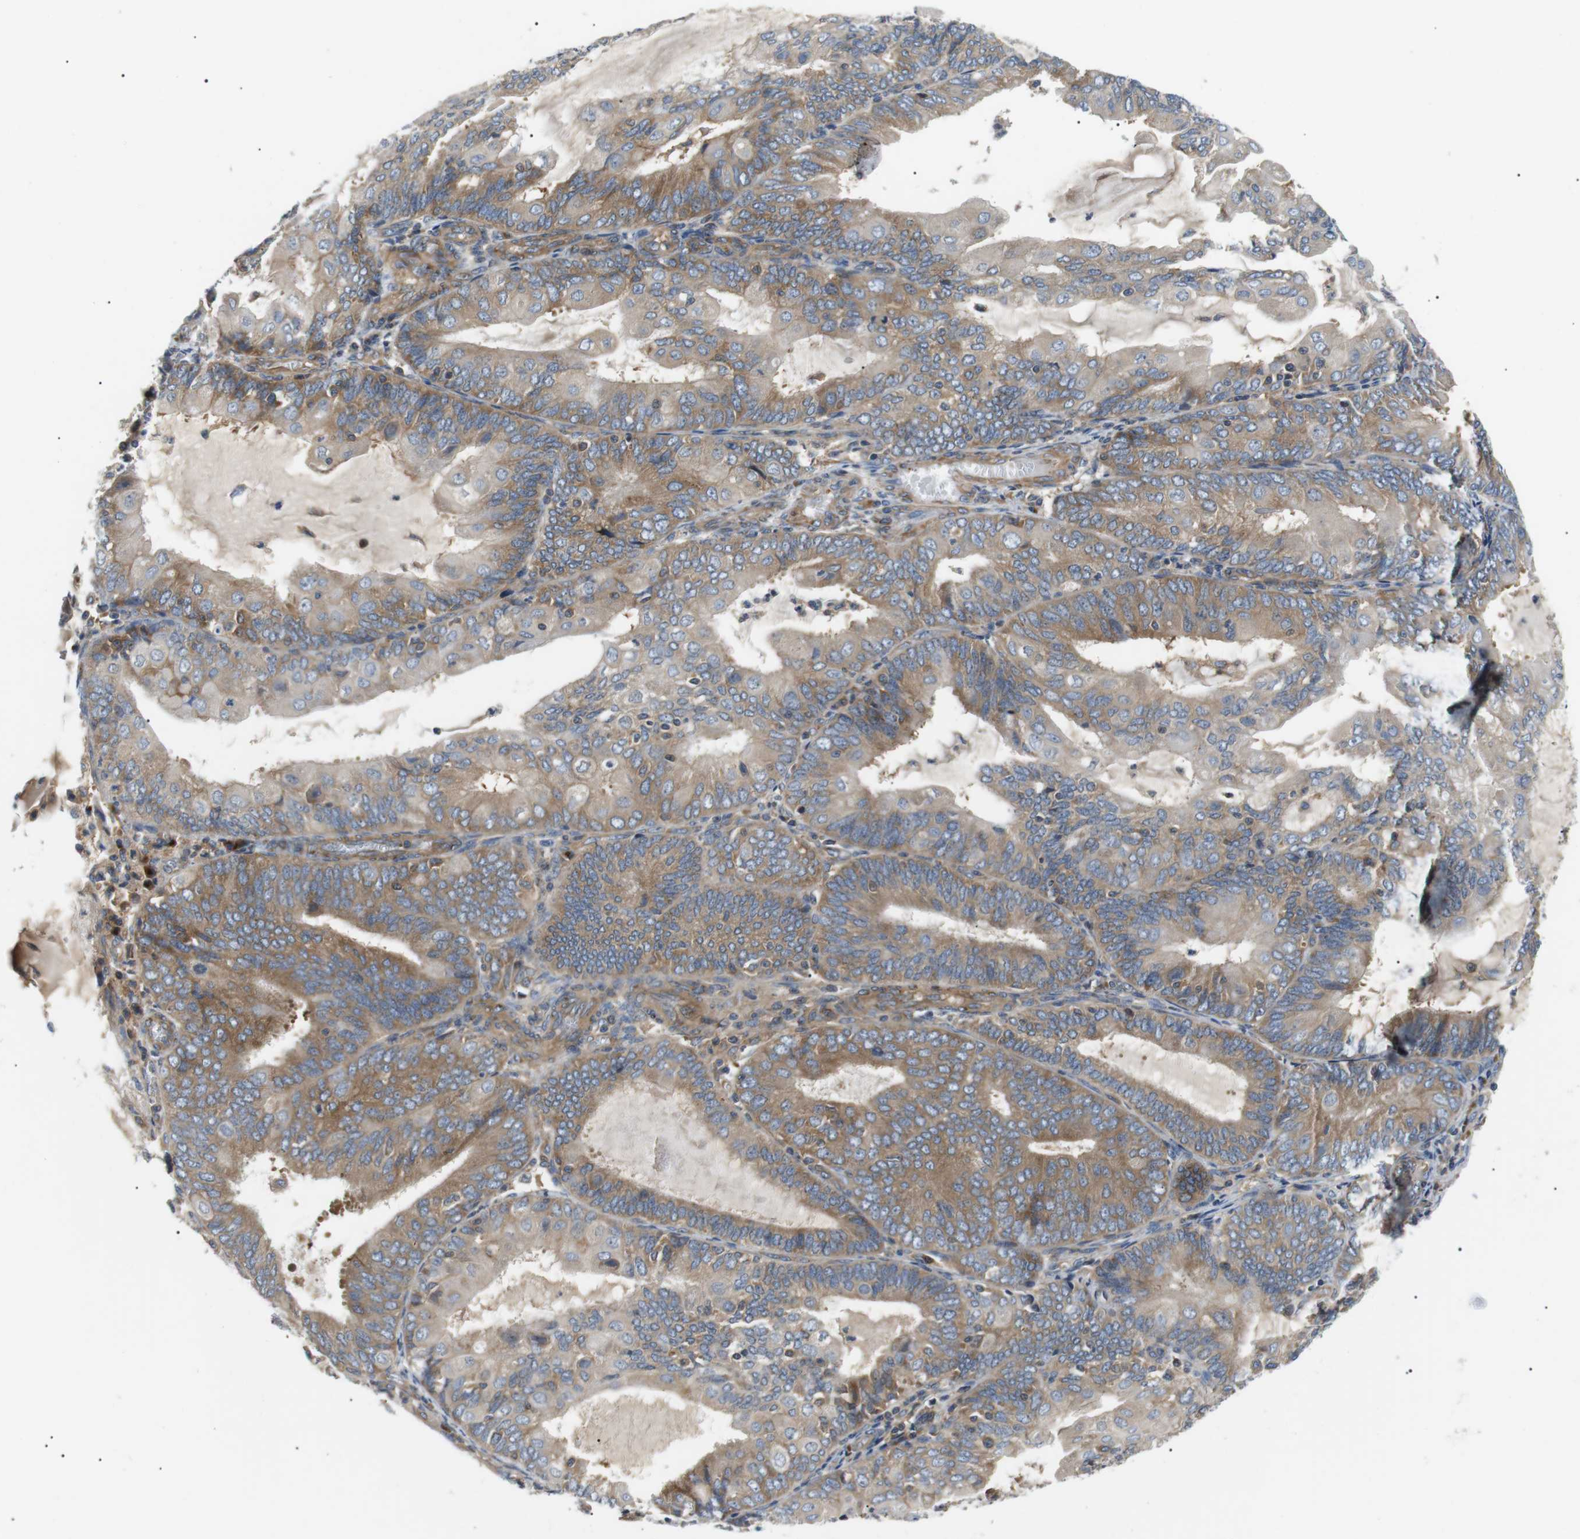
{"staining": {"intensity": "moderate", "quantity": "25%-75%", "location": "cytoplasmic/membranous"}, "tissue": "endometrial cancer", "cell_type": "Tumor cells", "image_type": "cancer", "snomed": [{"axis": "morphology", "description": "Adenocarcinoma, NOS"}, {"axis": "topography", "description": "Endometrium"}], "caption": "DAB (3,3'-diaminobenzidine) immunohistochemical staining of endometrial adenocarcinoma demonstrates moderate cytoplasmic/membranous protein expression in approximately 25%-75% of tumor cells. Ihc stains the protein in brown and the nuclei are stained blue.", "gene": "DIPK1A", "patient": {"sex": "female", "age": 81}}